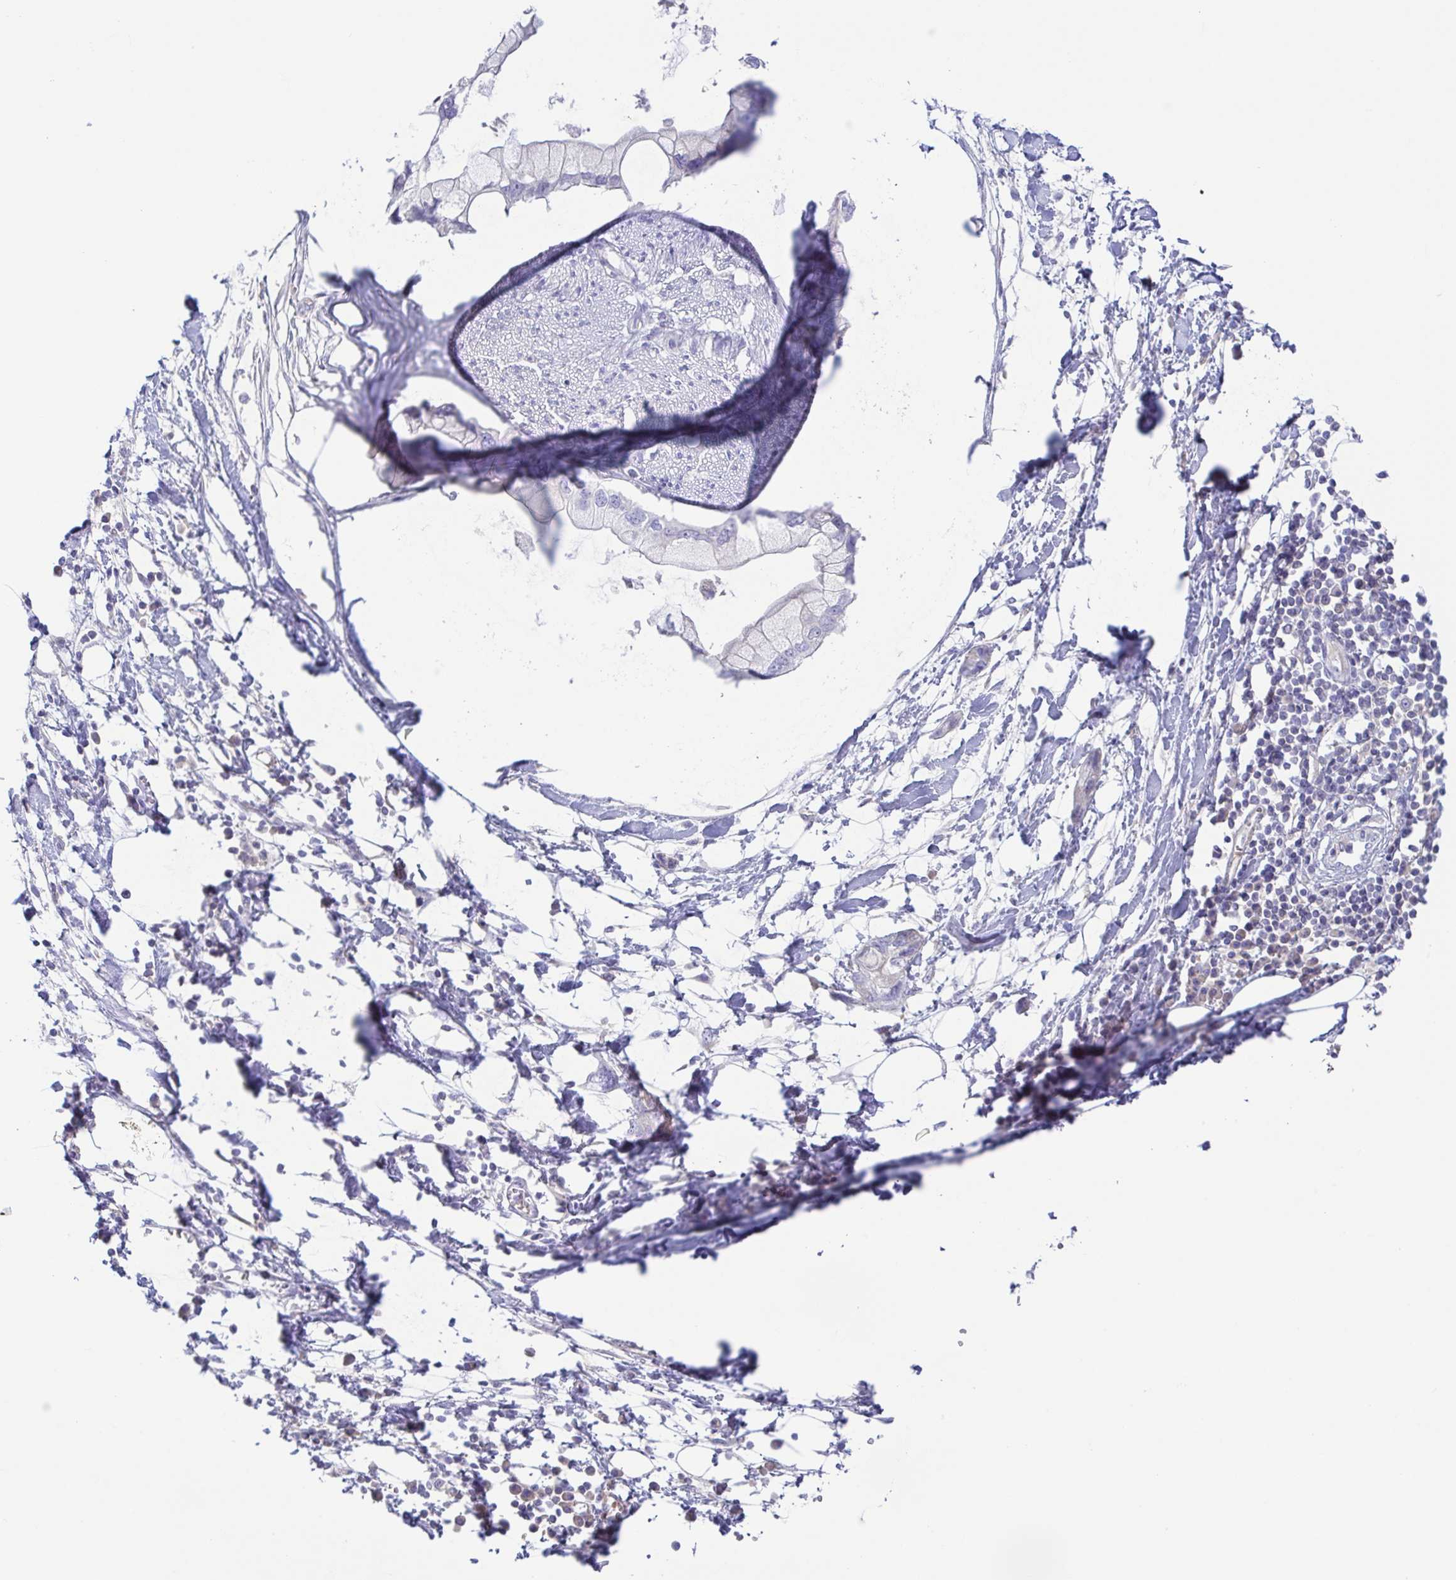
{"staining": {"intensity": "negative", "quantity": "none", "location": "none"}, "tissue": "pancreatic cancer", "cell_type": "Tumor cells", "image_type": "cancer", "snomed": [{"axis": "morphology", "description": "Adenocarcinoma, NOS"}, {"axis": "topography", "description": "Pancreas"}], "caption": "Immunohistochemical staining of pancreatic cancer exhibits no significant positivity in tumor cells. (DAB (3,3'-diaminobenzidine) immunohistochemistry with hematoxylin counter stain).", "gene": "A1BG", "patient": {"sex": "female", "age": 73}}